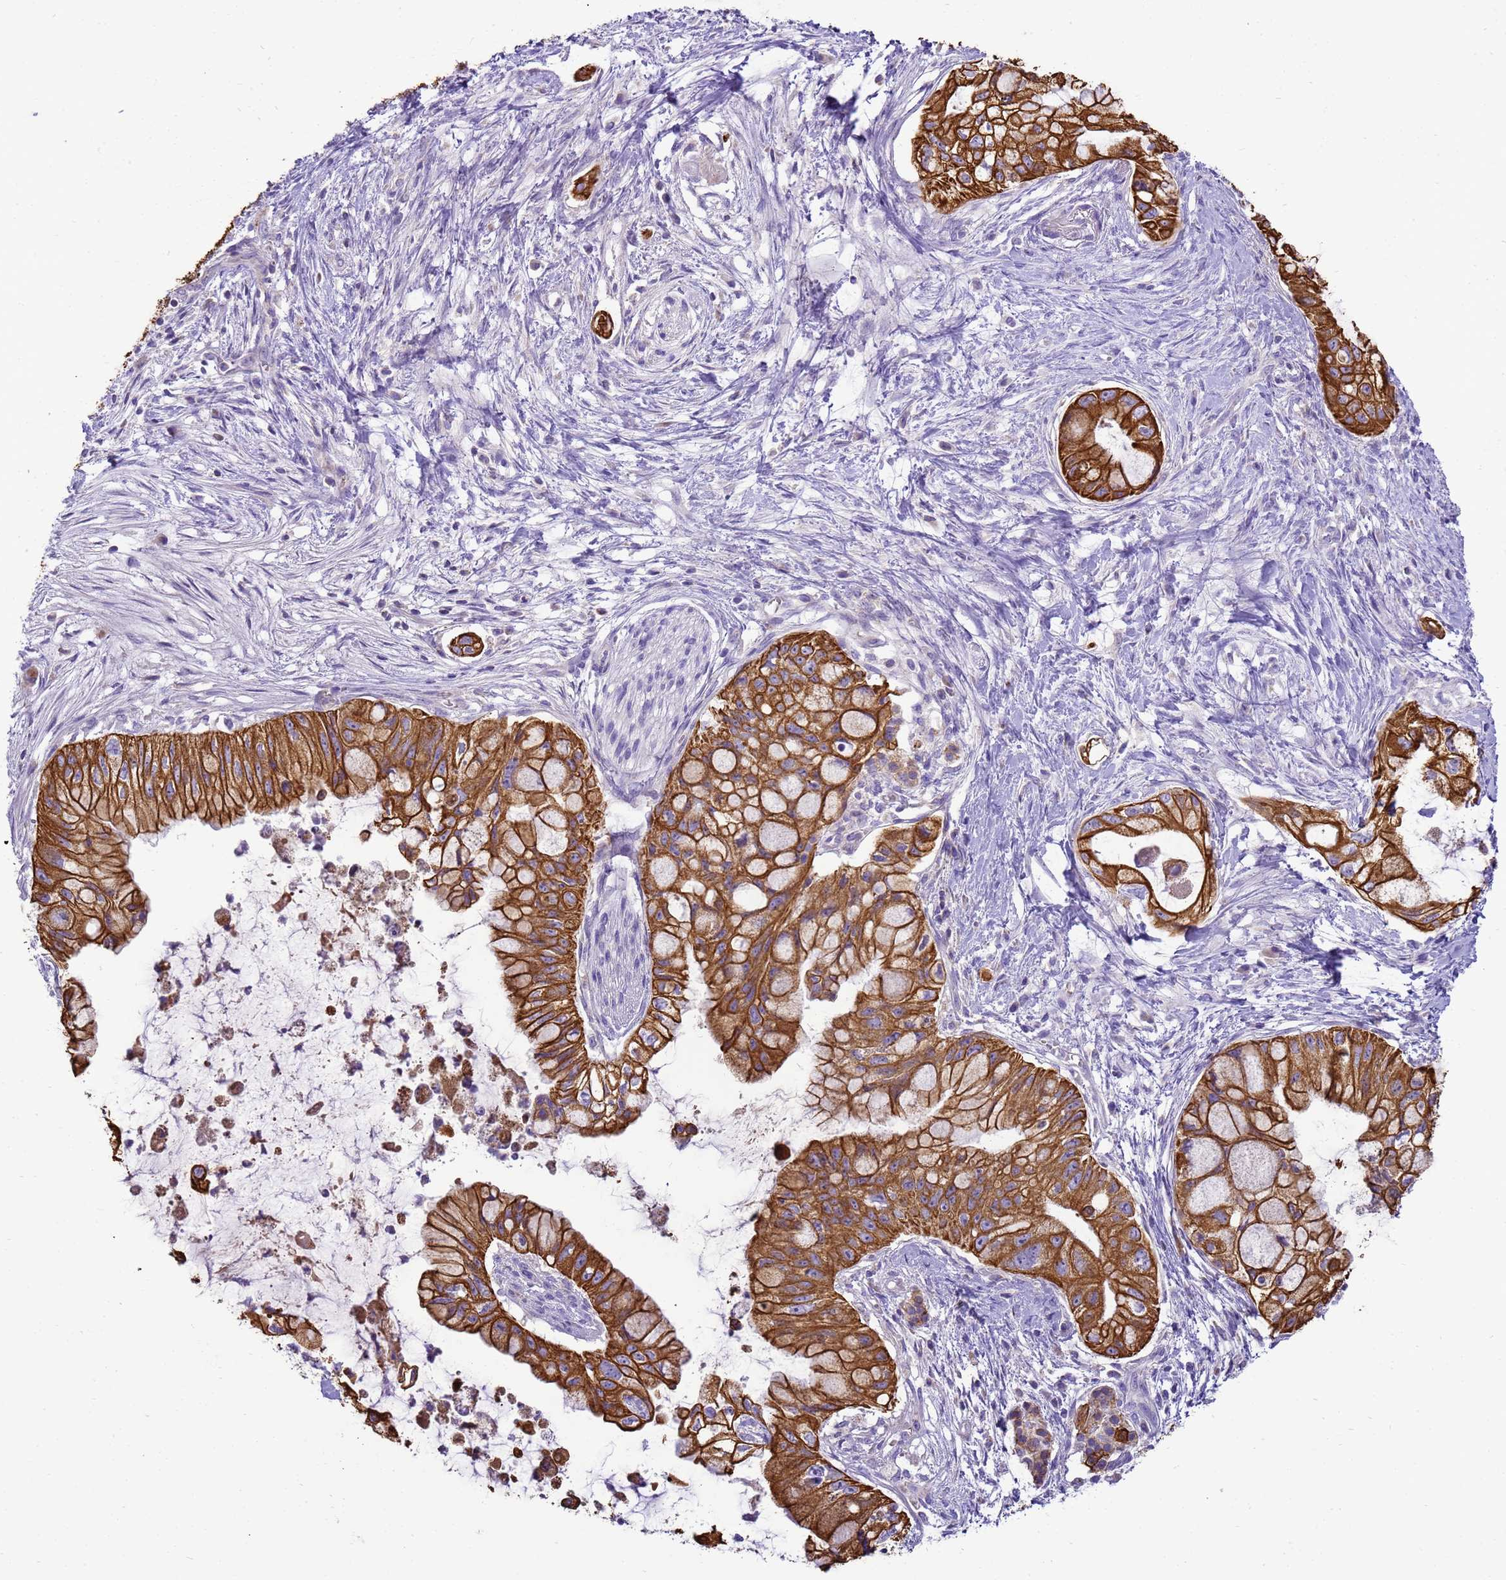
{"staining": {"intensity": "strong", "quantity": ">75%", "location": "cytoplasmic/membranous"}, "tissue": "pancreatic cancer", "cell_type": "Tumor cells", "image_type": "cancer", "snomed": [{"axis": "morphology", "description": "Adenocarcinoma, NOS"}, {"axis": "topography", "description": "Pancreas"}], "caption": "Immunohistochemistry (IHC) of human pancreatic cancer displays high levels of strong cytoplasmic/membranous expression in approximately >75% of tumor cells.", "gene": "PIEZO2", "patient": {"sex": "male", "age": 48}}